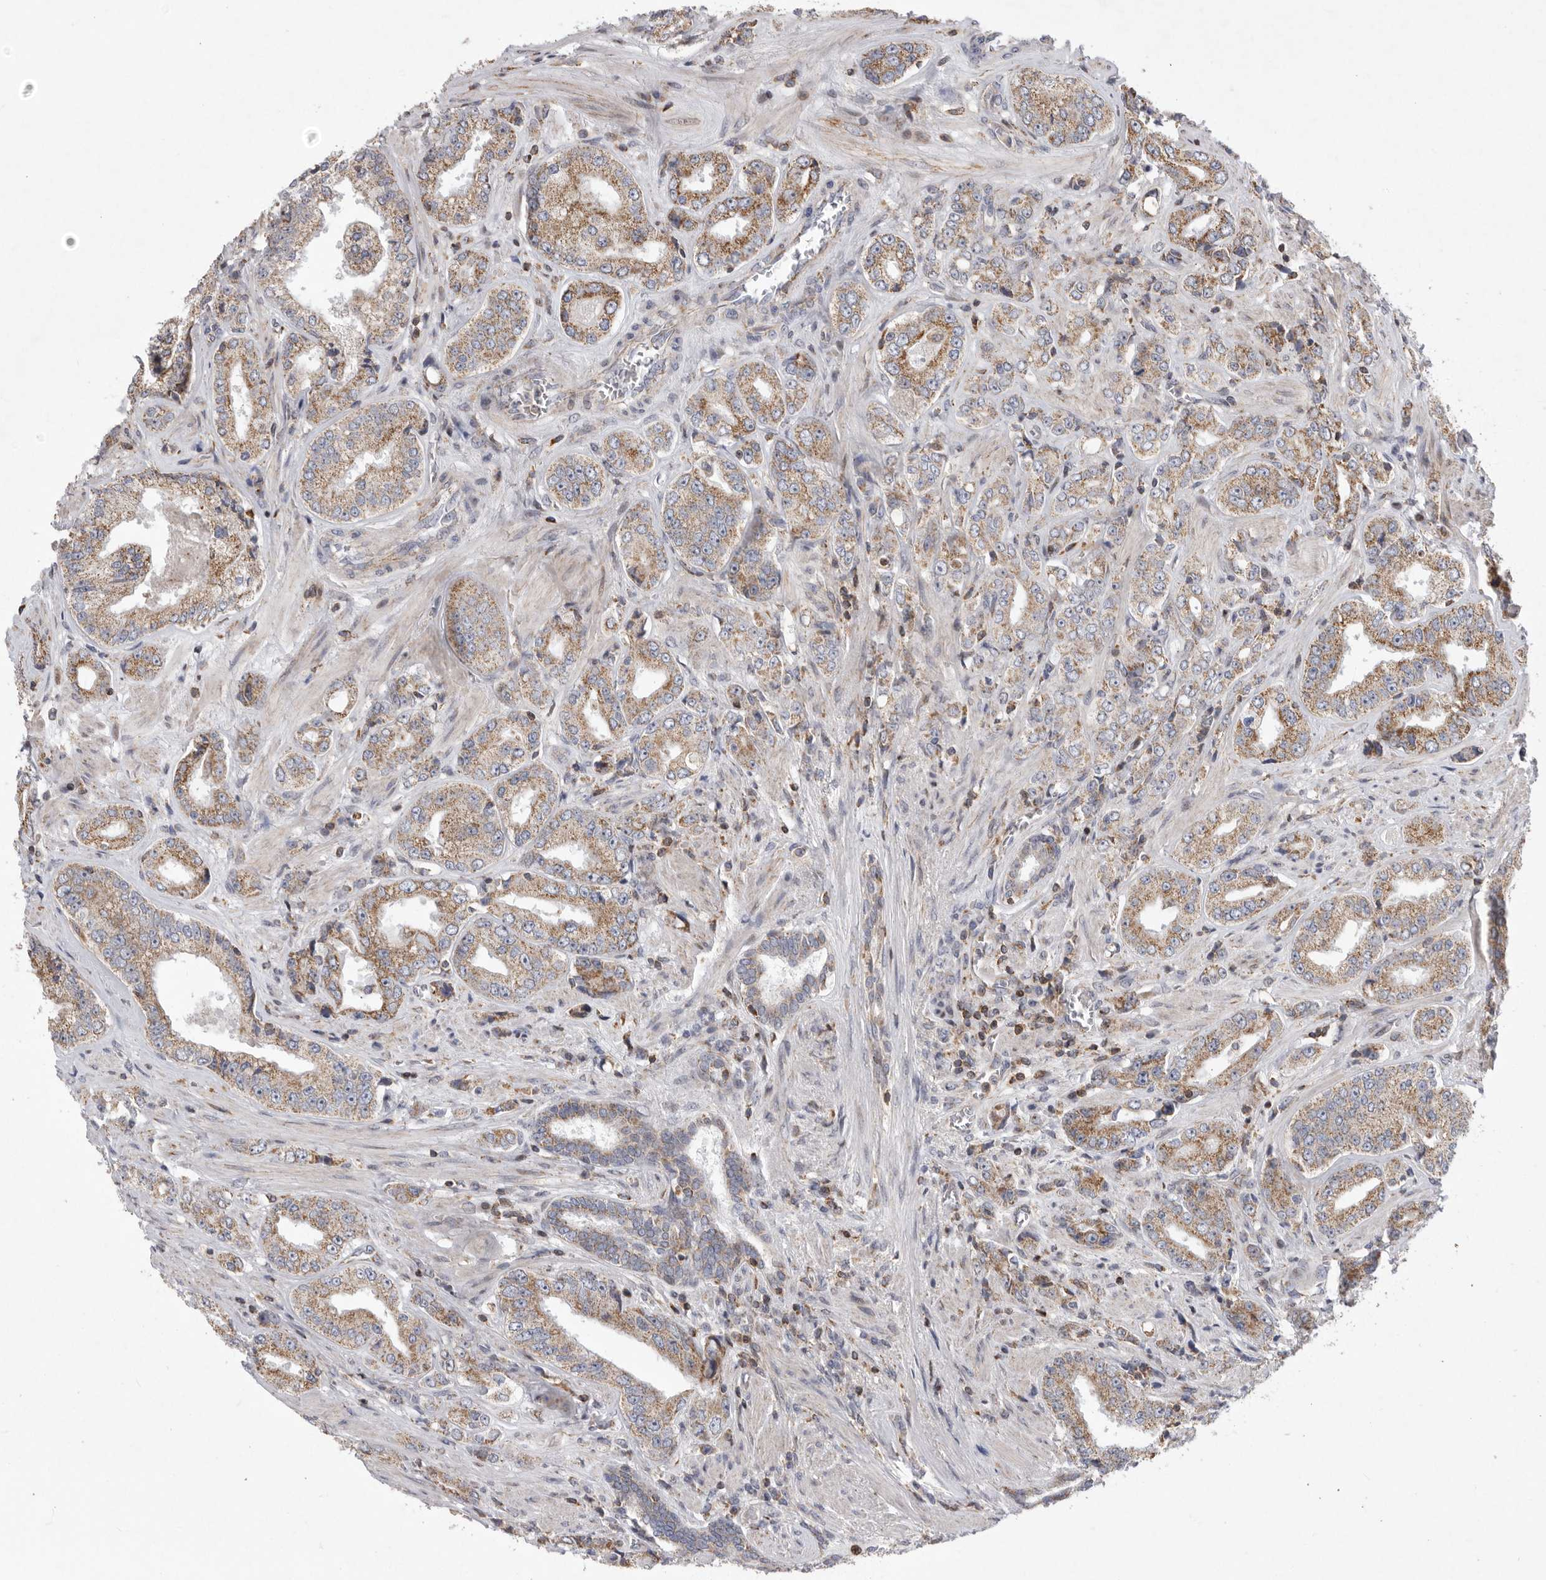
{"staining": {"intensity": "moderate", "quantity": ">75%", "location": "cytoplasmic/membranous"}, "tissue": "prostate cancer", "cell_type": "Tumor cells", "image_type": "cancer", "snomed": [{"axis": "morphology", "description": "Adenocarcinoma, High grade"}, {"axis": "topography", "description": "Prostate"}], "caption": "Prostate cancer stained with DAB IHC demonstrates medium levels of moderate cytoplasmic/membranous expression in about >75% of tumor cells.", "gene": "MPZL1", "patient": {"sex": "male", "age": 61}}